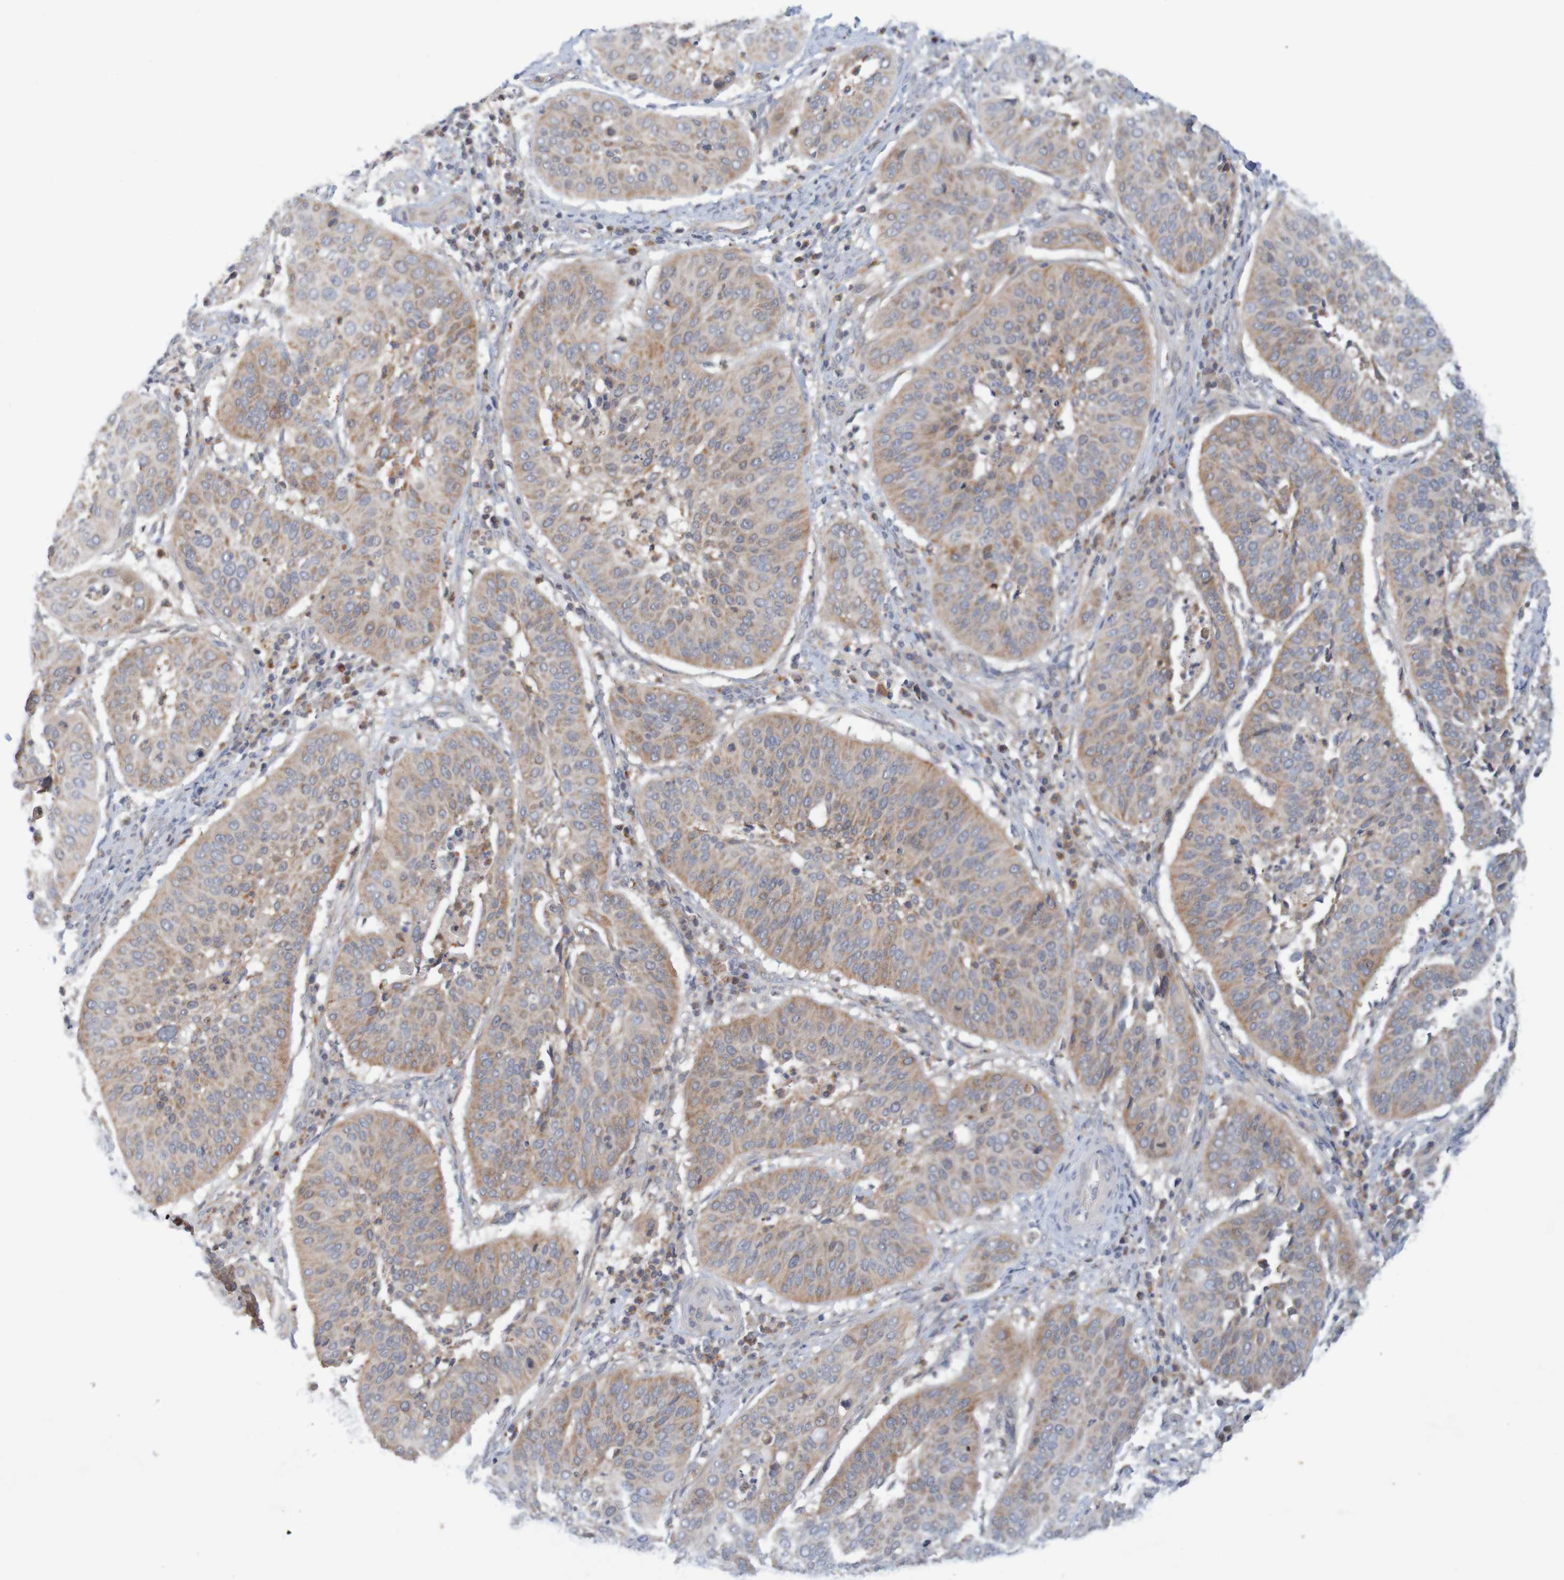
{"staining": {"intensity": "moderate", "quantity": ">75%", "location": "cytoplasmic/membranous"}, "tissue": "cervical cancer", "cell_type": "Tumor cells", "image_type": "cancer", "snomed": [{"axis": "morphology", "description": "Normal tissue, NOS"}, {"axis": "morphology", "description": "Squamous cell carcinoma, NOS"}, {"axis": "topography", "description": "Cervix"}], "caption": "Immunohistochemistry (IHC) micrograph of human cervical squamous cell carcinoma stained for a protein (brown), which shows medium levels of moderate cytoplasmic/membranous staining in approximately >75% of tumor cells.", "gene": "NAV2", "patient": {"sex": "female", "age": 39}}